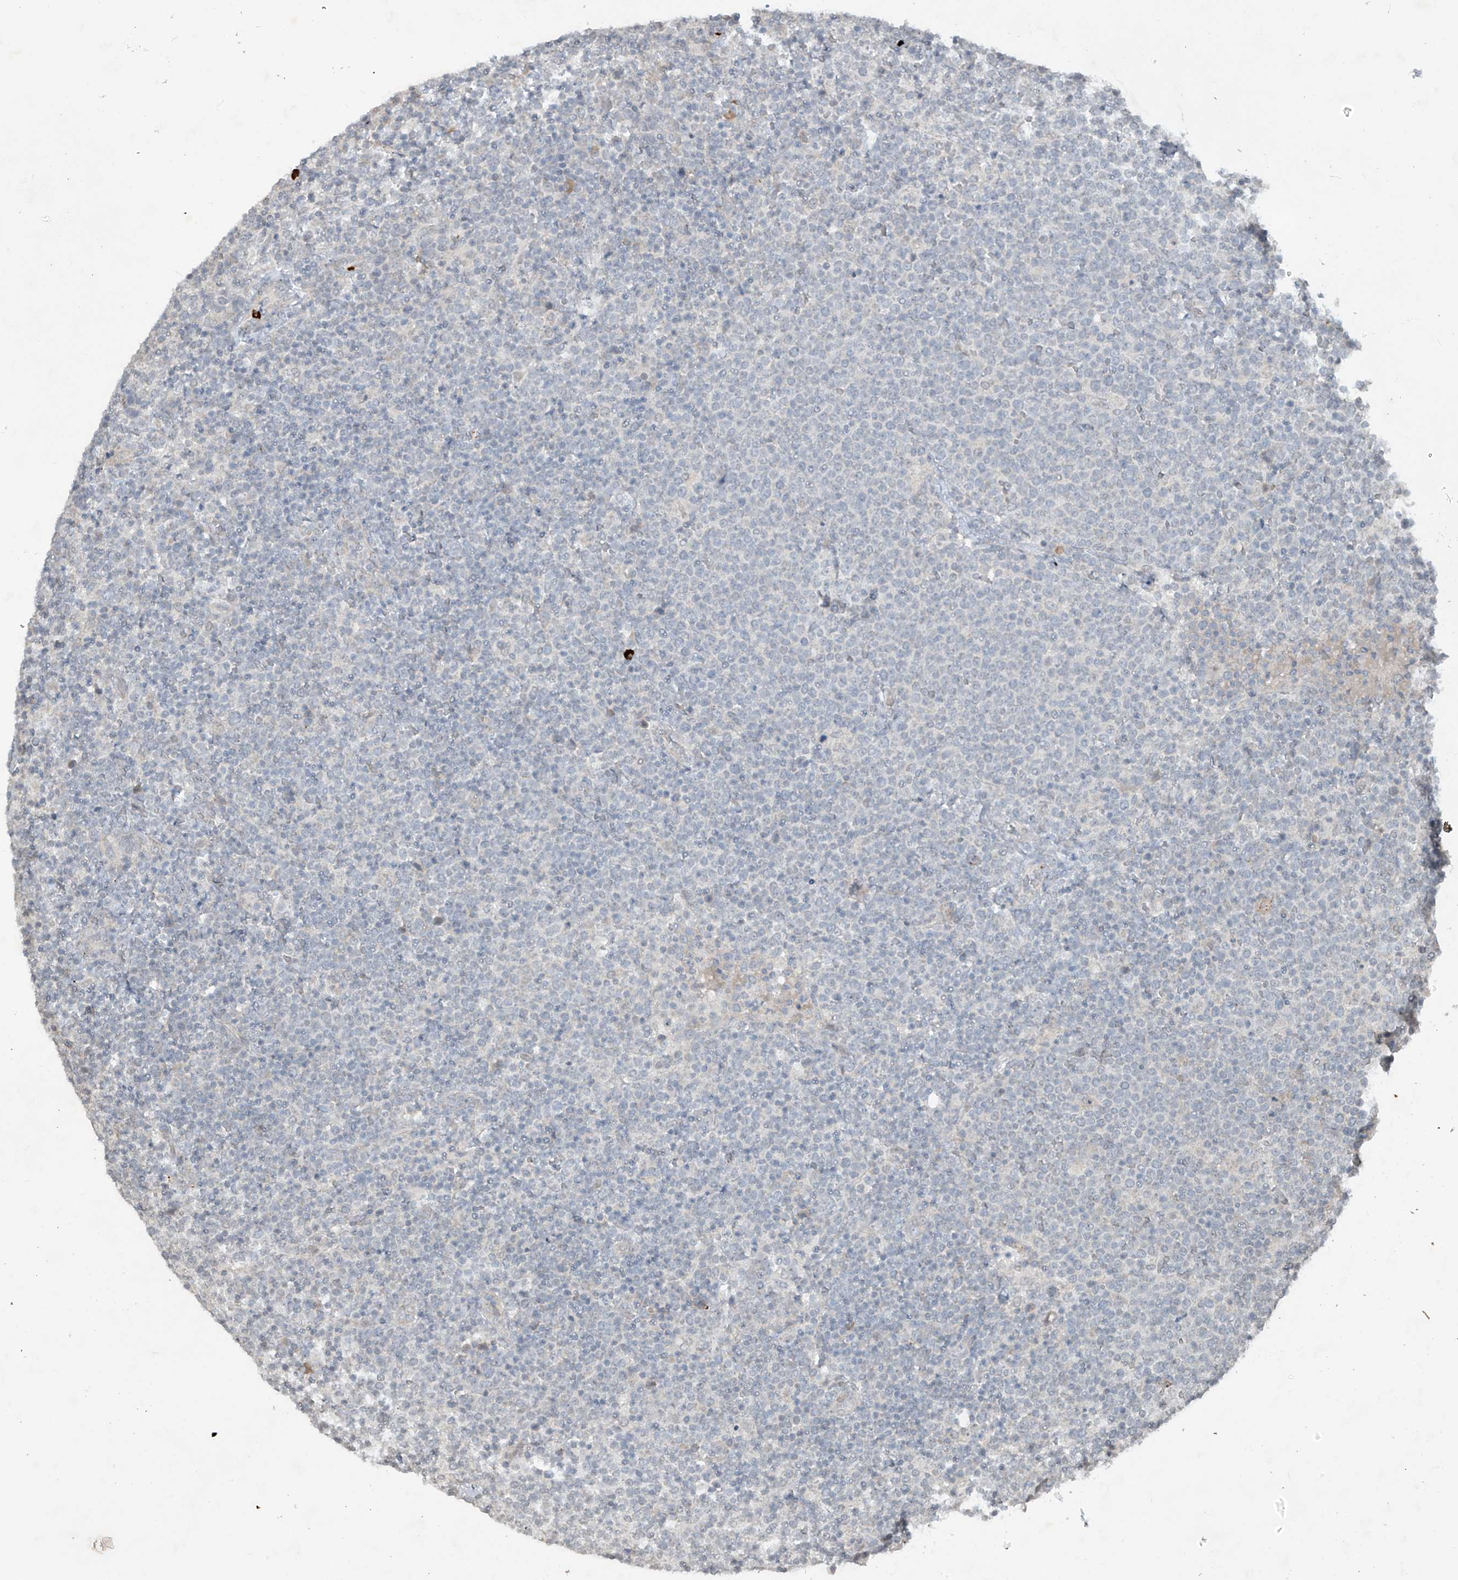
{"staining": {"intensity": "negative", "quantity": "none", "location": "none"}, "tissue": "lymphoma", "cell_type": "Tumor cells", "image_type": "cancer", "snomed": [{"axis": "morphology", "description": "Malignant lymphoma, non-Hodgkin's type, High grade"}, {"axis": "topography", "description": "Lymph node"}], "caption": "High-grade malignant lymphoma, non-Hodgkin's type was stained to show a protein in brown. There is no significant expression in tumor cells.", "gene": "DGKQ", "patient": {"sex": "male", "age": 61}}